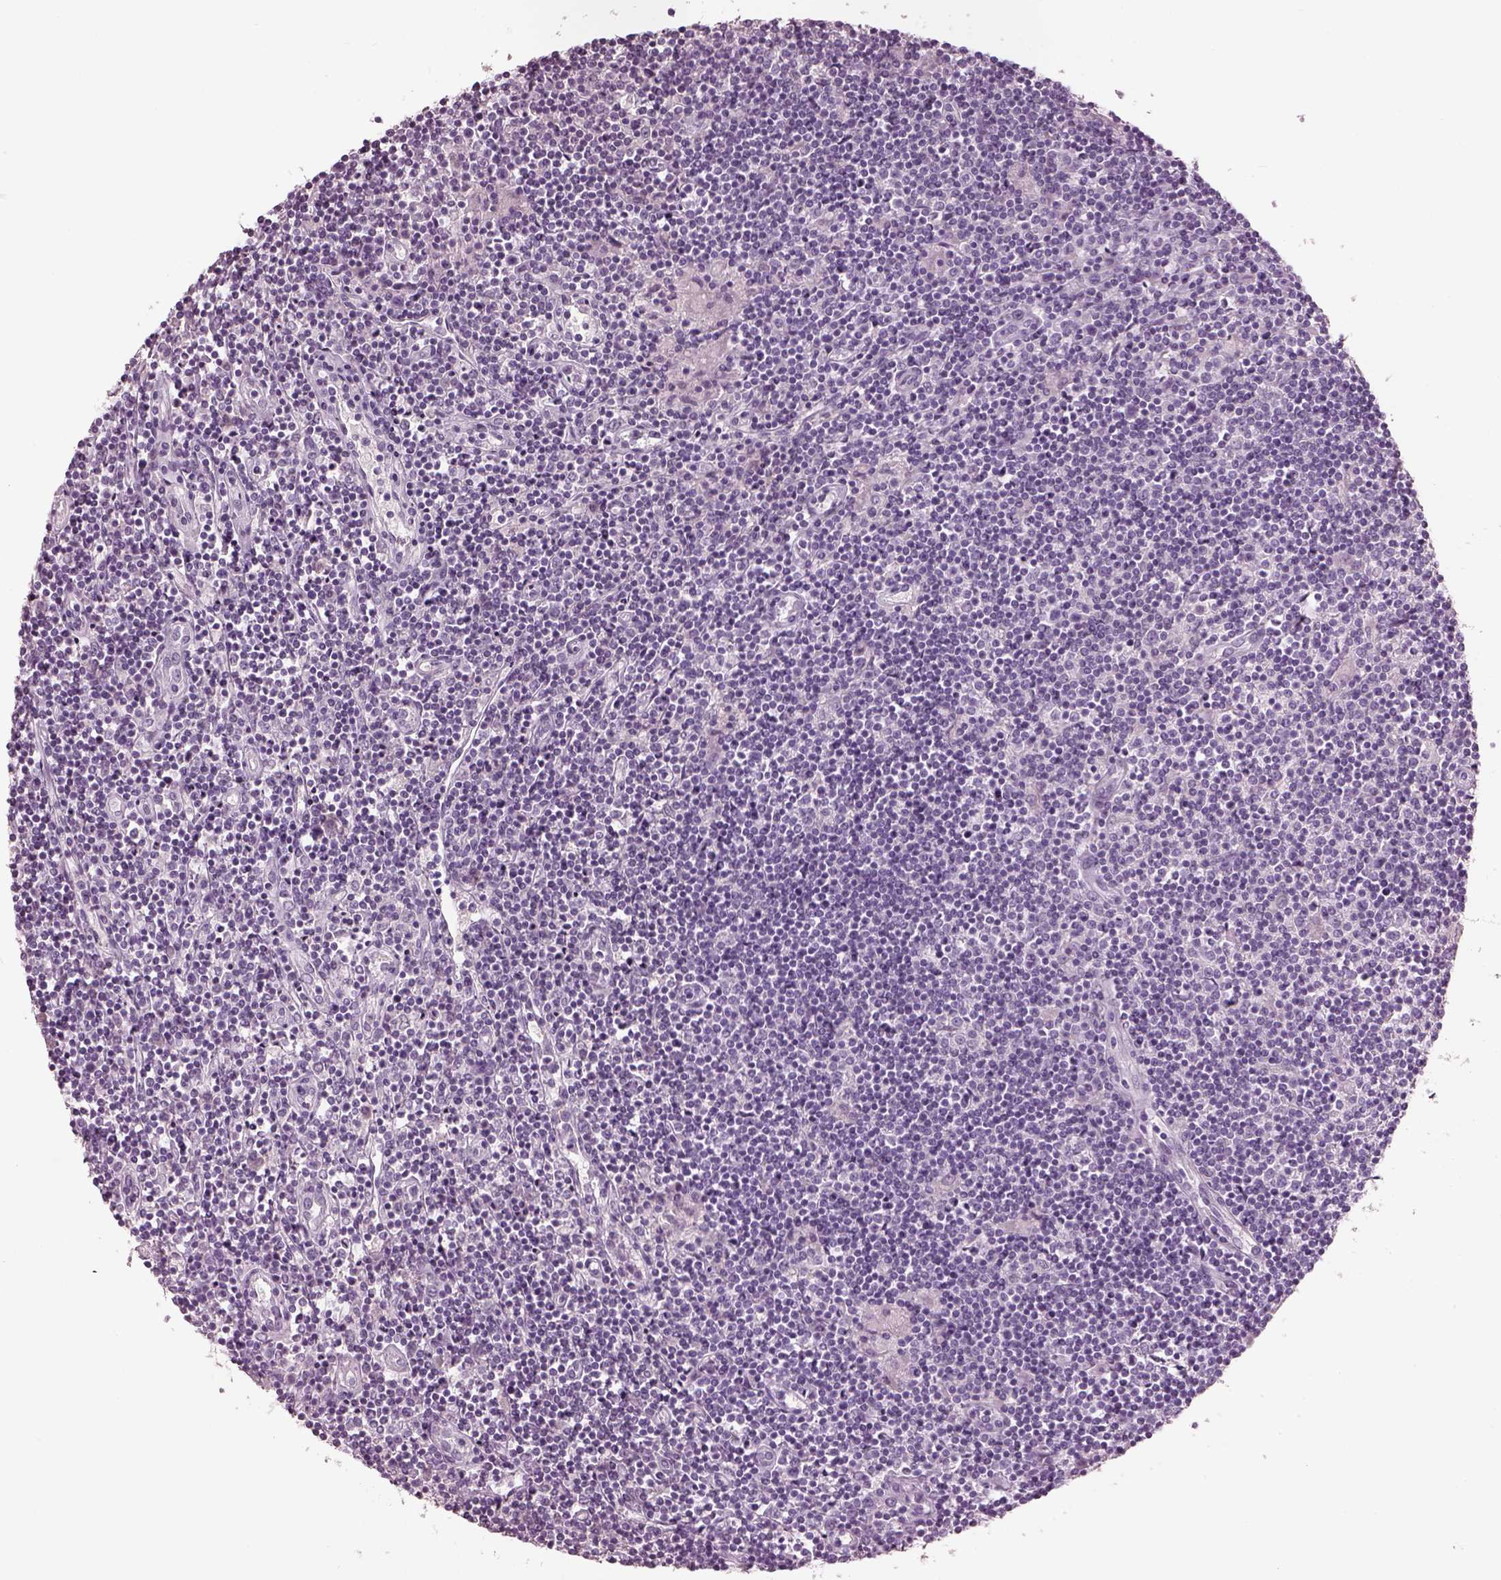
{"staining": {"intensity": "negative", "quantity": "none", "location": "none"}, "tissue": "lymphoma", "cell_type": "Tumor cells", "image_type": "cancer", "snomed": [{"axis": "morphology", "description": "Hodgkin's disease, NOS"}, {"axis": "topography", "description": "Lymph node"}], "caption": "Protein analysis of Hodgkin's disease shows no significant expression in tumor cells.", "gene": "PACRG", "patient": {"sex": "male", "age": 40}}